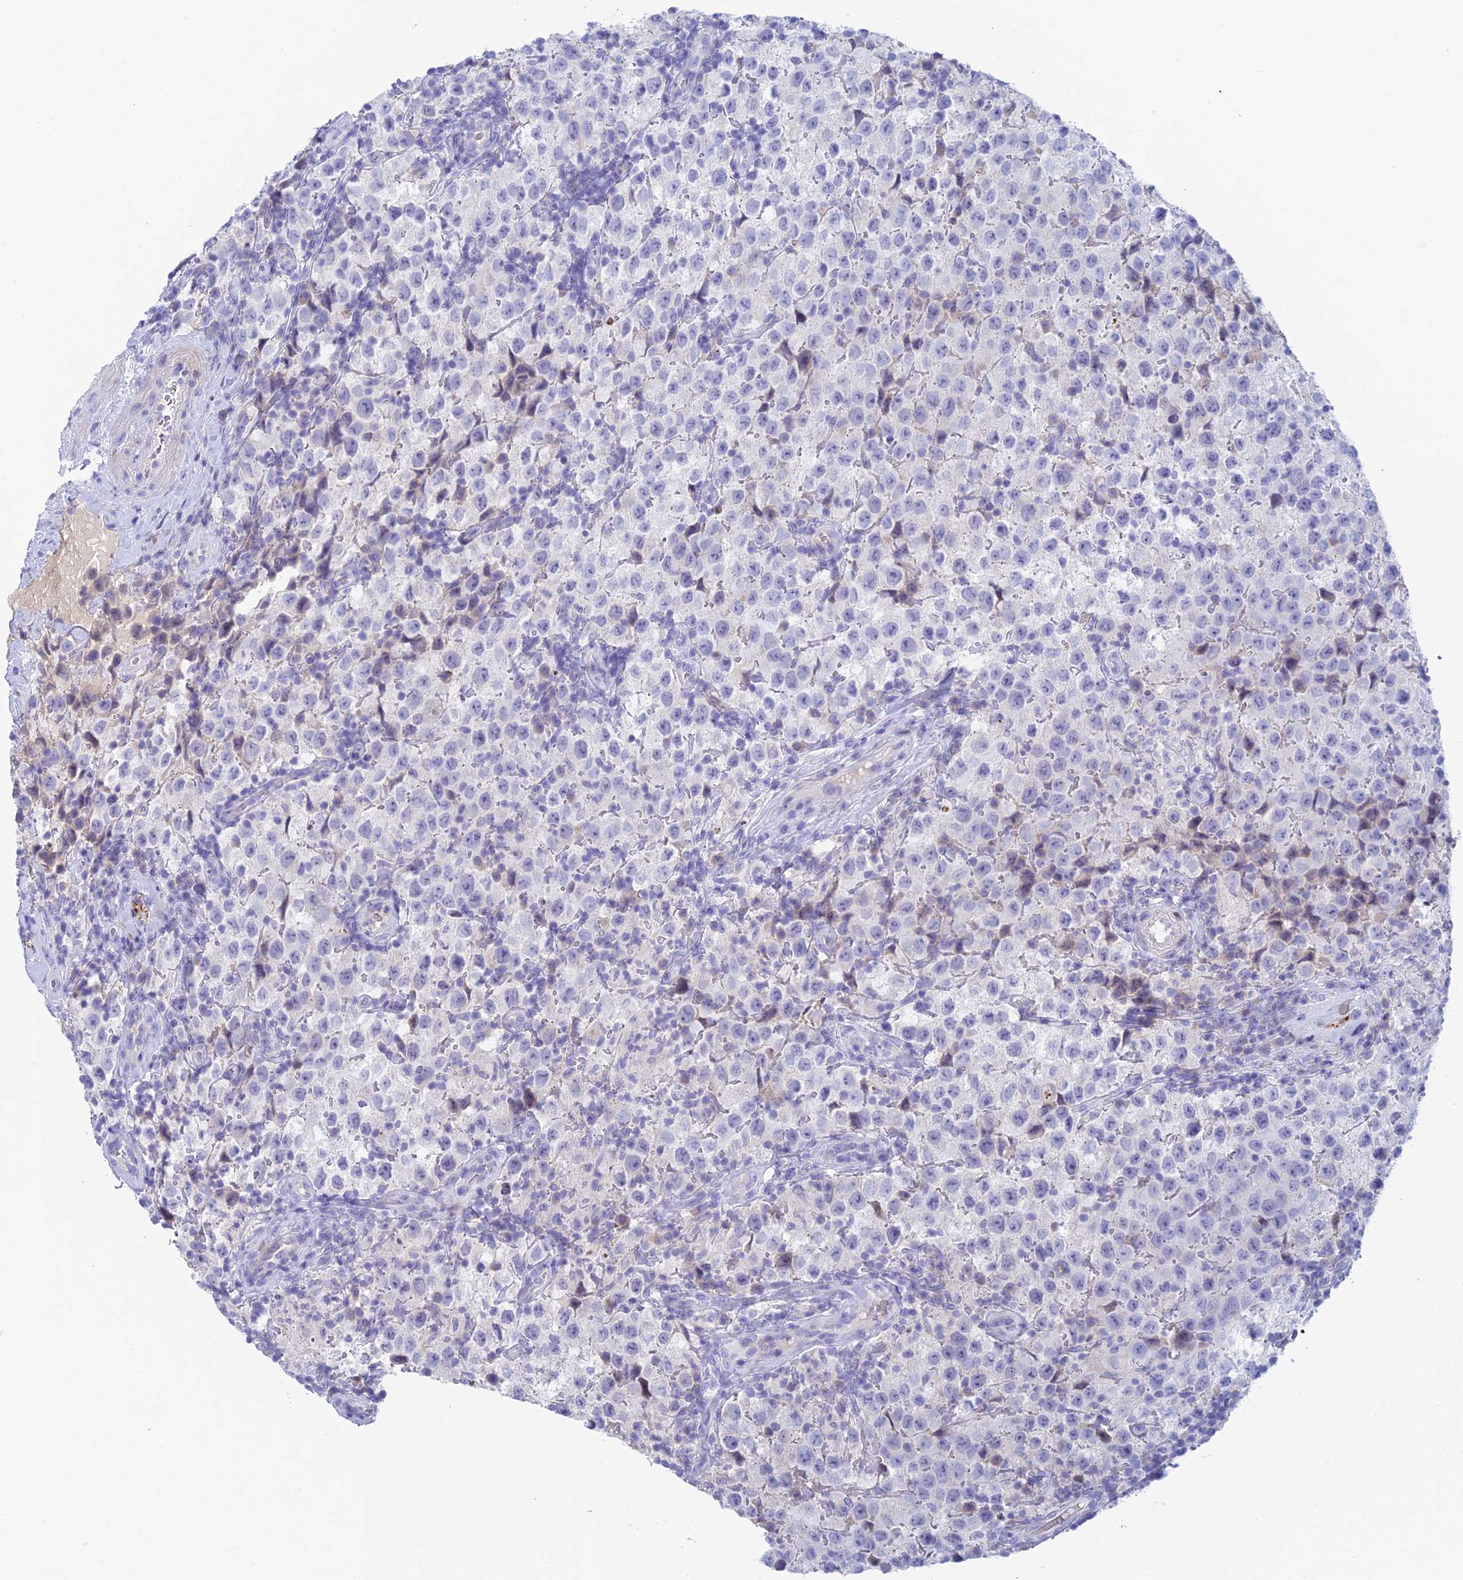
{"staining": {"intensity": "negative", "quantity": "none", "location": "none"}, "tissue": "testis cancer", "cell_type": "Tumor cells", "image_type": "cancer", "snomed": [{"axis": "morphology", "description": "Seminoma, NOS"}, {"axis": "morphology", "description": "Carcinoma, Embryonal, NOS"}, {"axis": "topography", "description": "Testis"}], "caption": "Image shows no protein expression in tumor cells of testis cancer (seminoma) tissue.", "gene": "REXO5", "patient": {"sex": "male", "age": 41}}